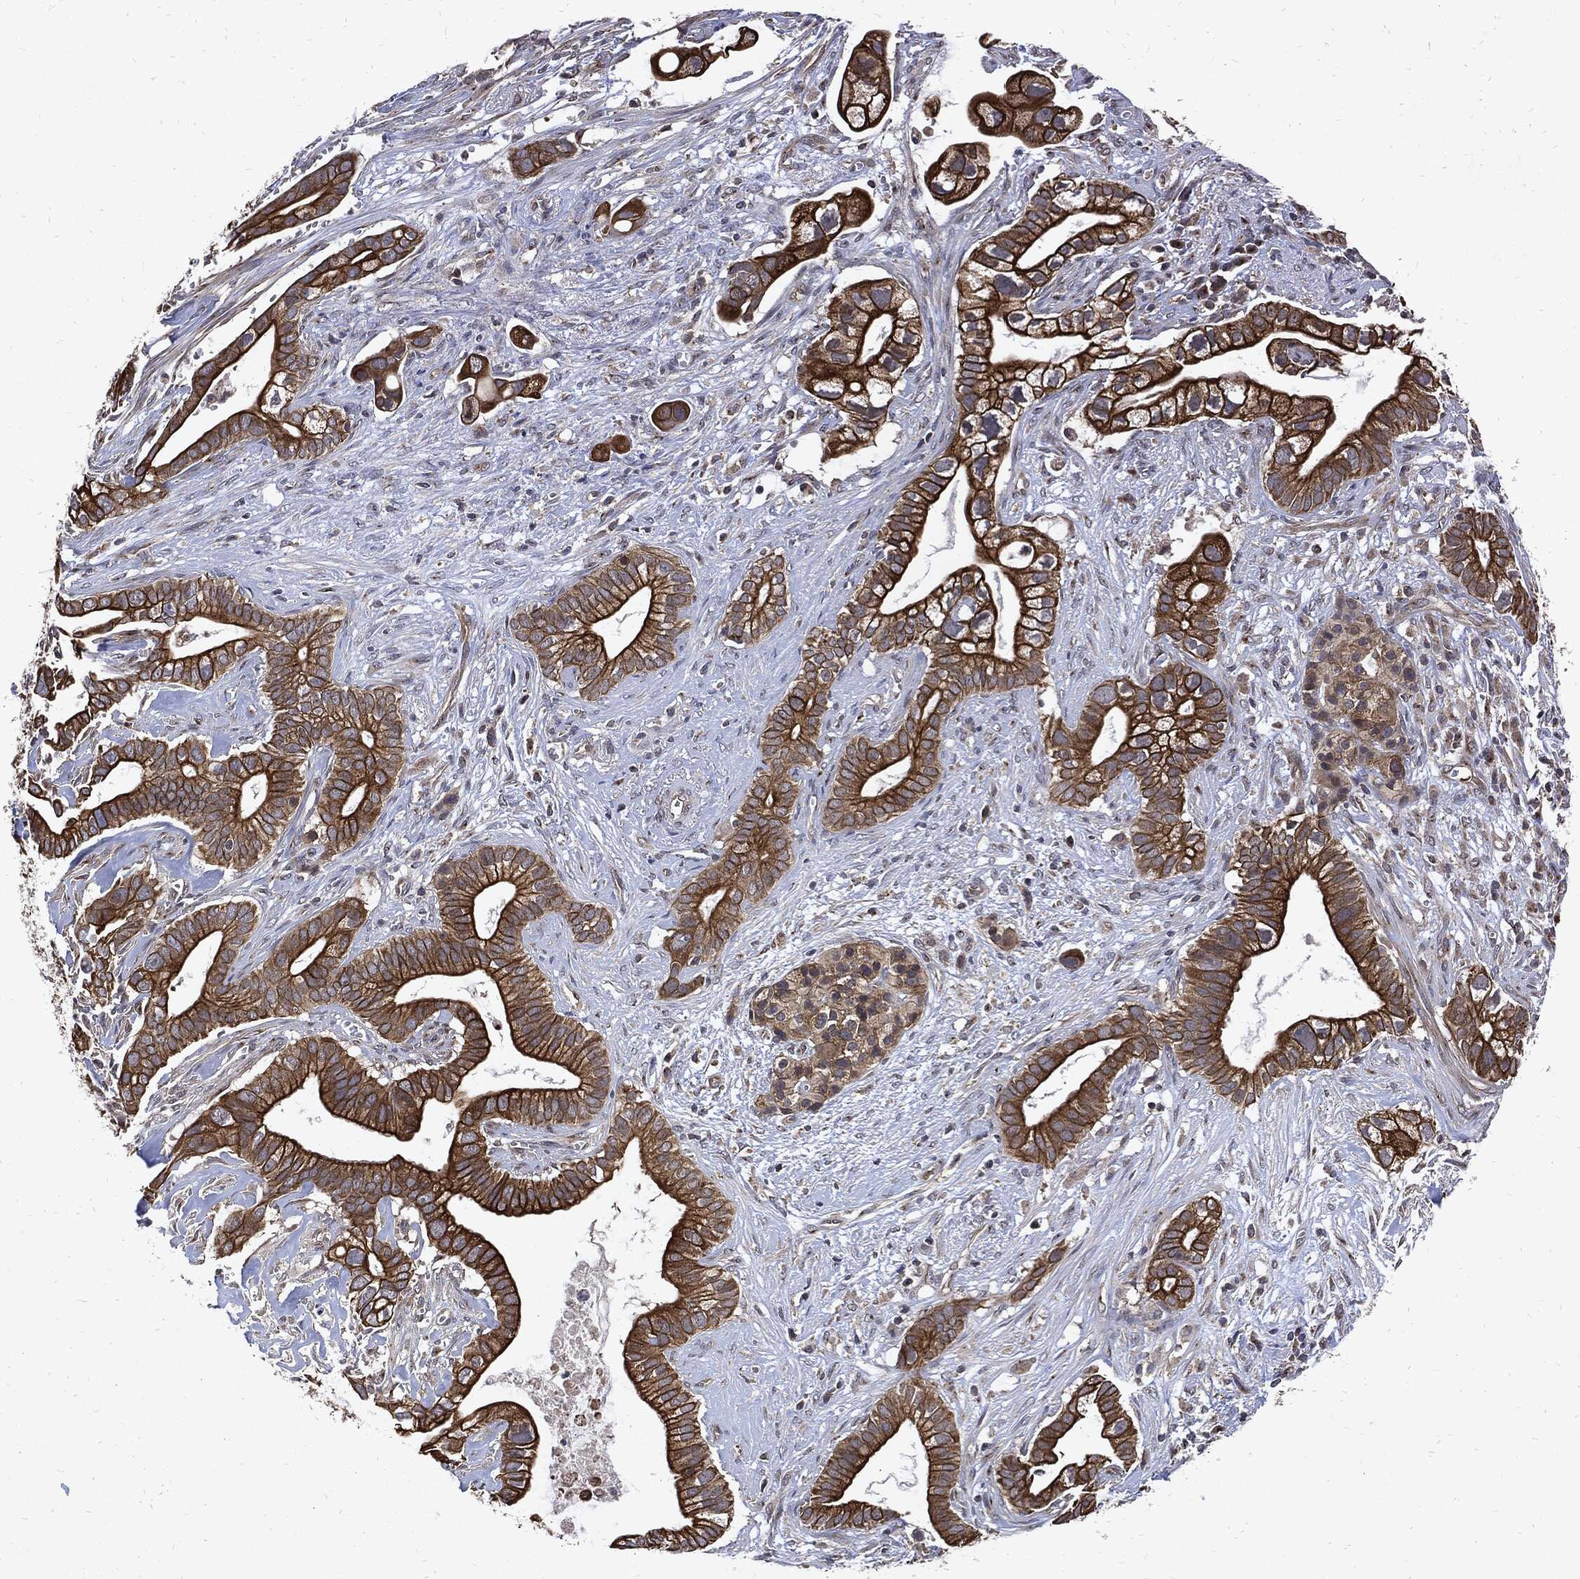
{"staining": {"intensity": "strong", "quantity": ">75%", "location": "cytoplasmic/membranous"}, "tissue": "pancreatic cancer", "cell_type": "Tumor cells", "image_type": "cancer", "snomed": [{"axis": "morphology", "description": "Adenocarcinoma, NOS"}, {"axis": "topography", "description": "Pancreas"}], "caption": "Protein staining by immunohistochemistry exhibits strong cytoplasmic/membranous positivity in about >75% of tumor cells in pancreatic adenocarcinoma.", "gene": "DCTN1", "patient": {"sex": "male", "age": 61}}